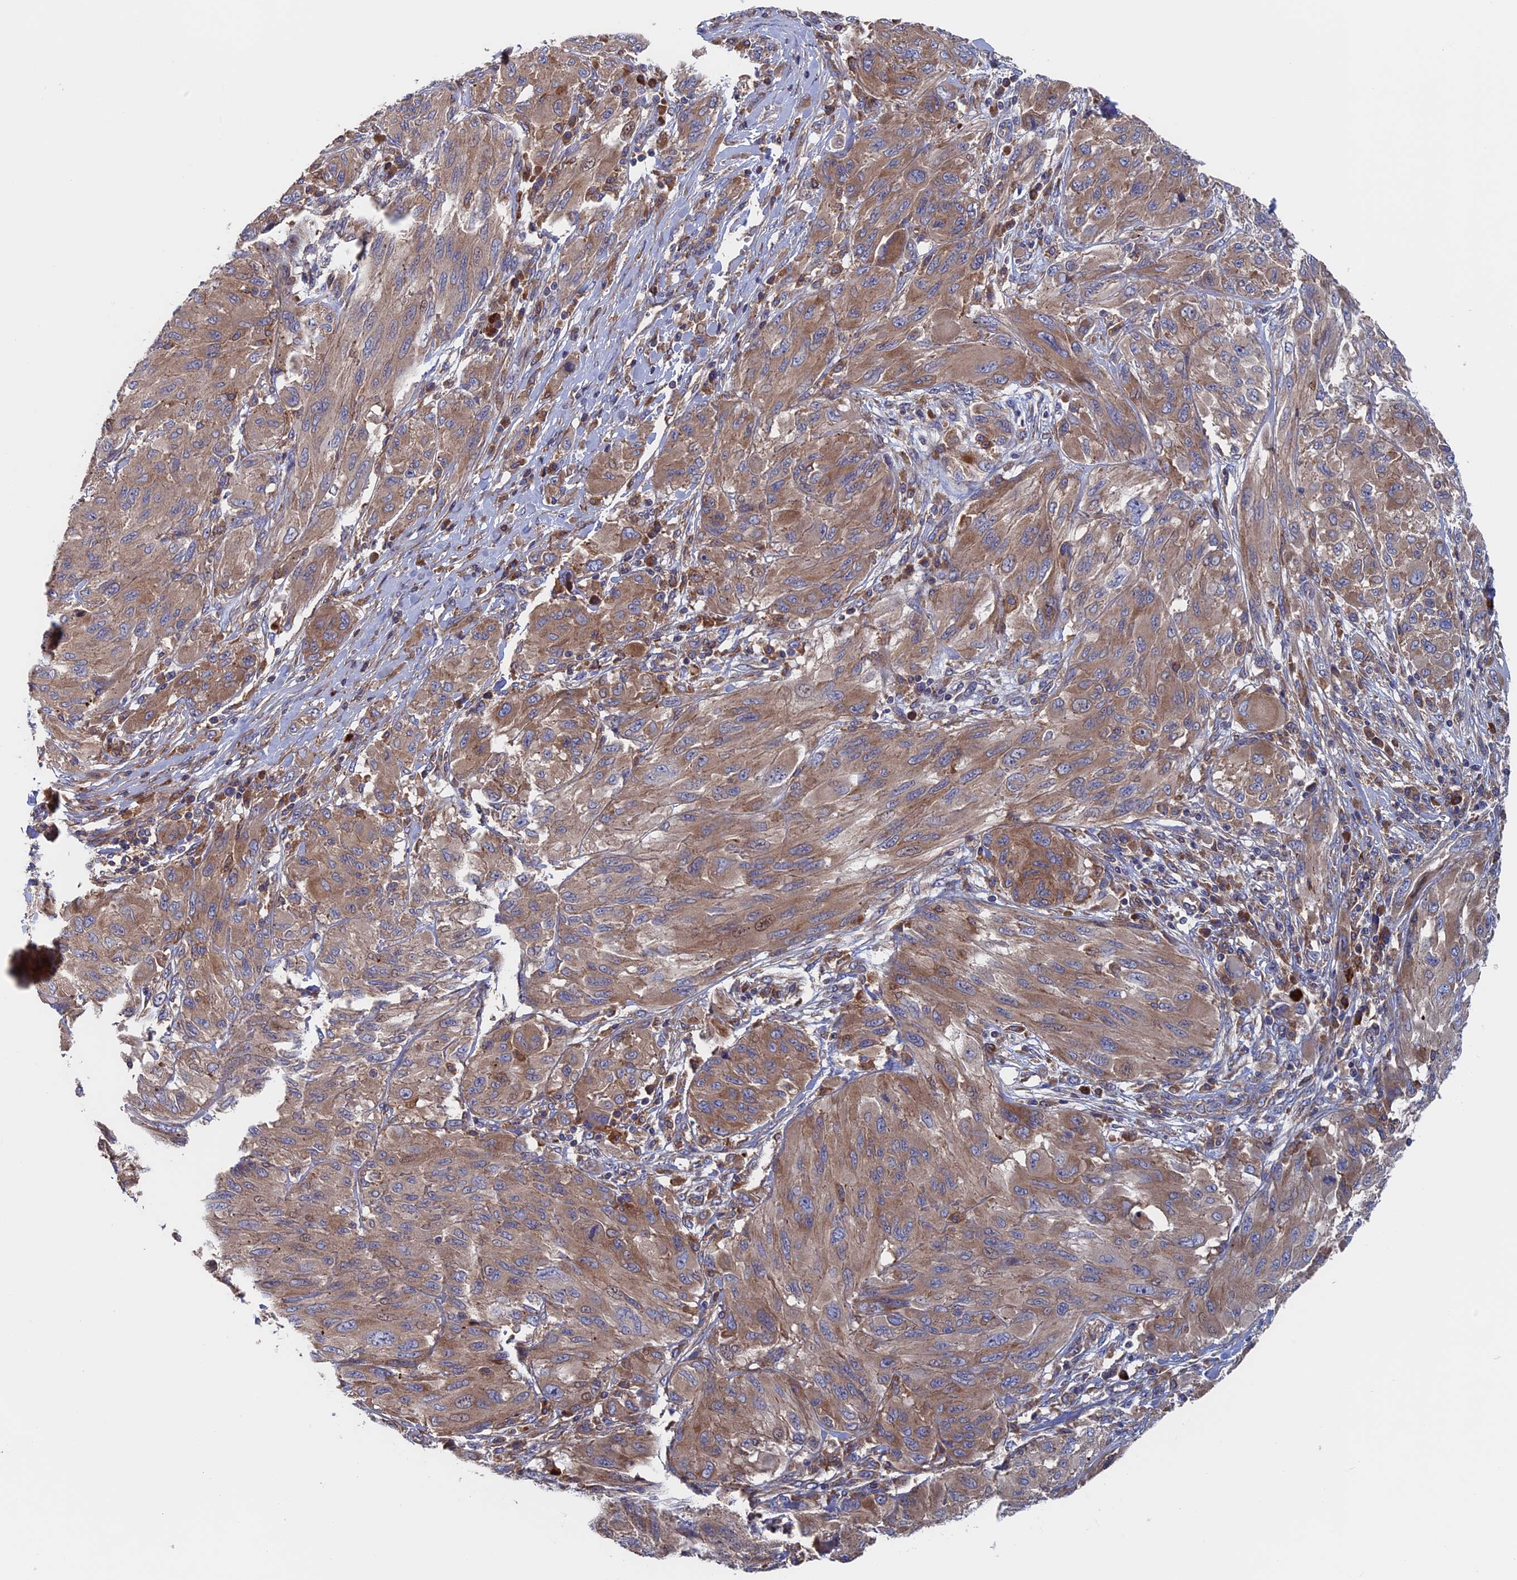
{"staining": {"intensity": "moderate", "quantity": ">75%", "location": "cytoplasmic/membranous"}, "tissue": "melanoma", "cell_type": "Tumor cells", "image_type": "cancer", "snomed": [{"axis": "morphology", "description": "Malignant melanoma, NOS"}, {"axis": "topography", "description": "Skin"}], "caption": "Immunohistochemistry (IHC) of malignant melanoma demonstrates medium levels of moderate cytoplasmic/membranous expression in about >75% of tumor cells. Using DAB (brown) and hematoxylin (blue) stains, captured at high magnification using brightfield microscopy.", "gene": "DNAJC3", "patient": {"sex": "female", "age": 91}}